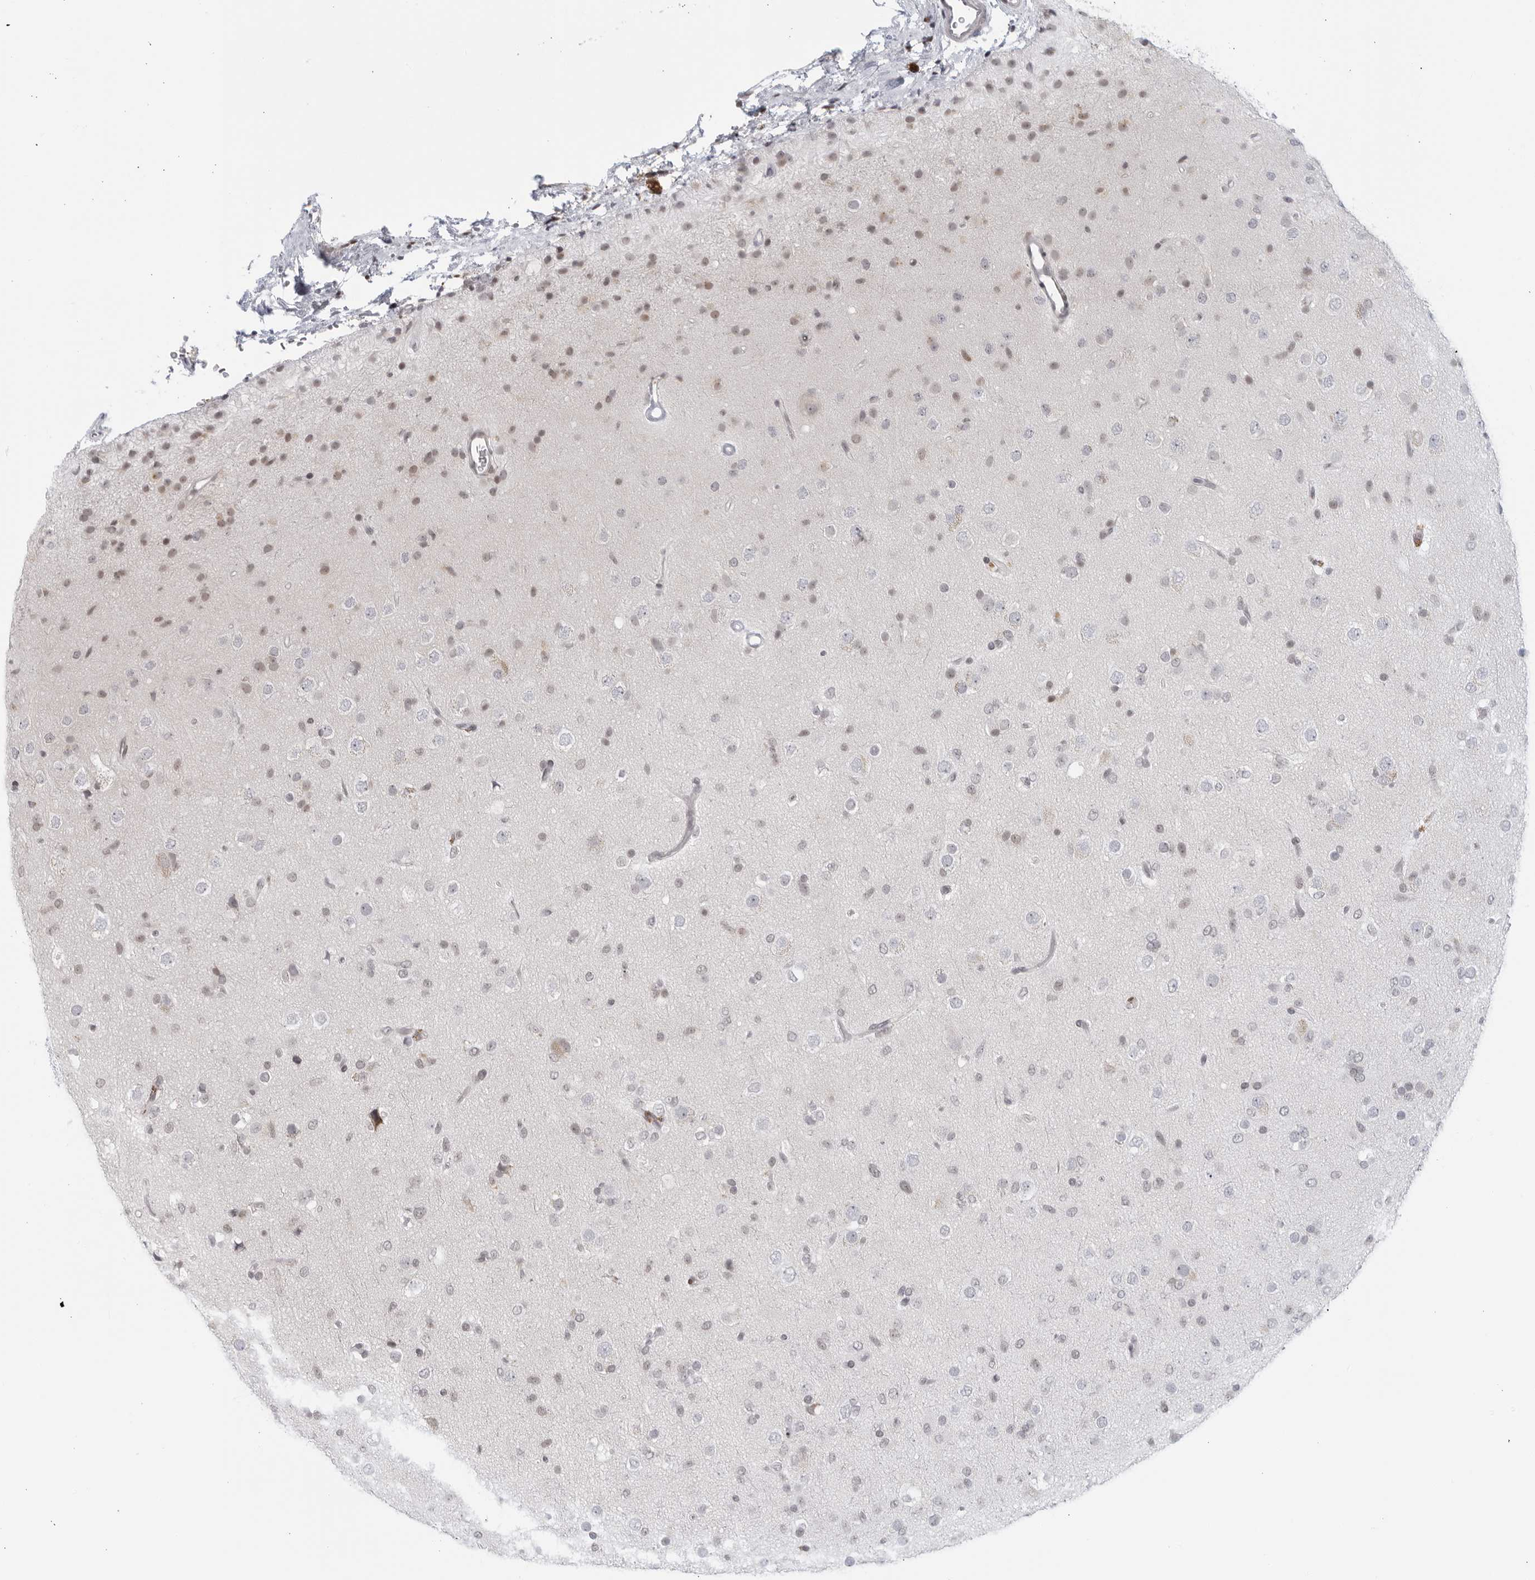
{"staining": {"intensity": "negative", "quantity": "none", "location": "none"}, "tissue": "glioma", "cell_type": "Tumor cells", "image_type": "cancer", "snomed": [{"axis": "morphology", "description": "Glioma, malignant, Low grade"}, {"axis": "topography", "description": "Brain"}], "caption": "Immunohistochemistry of human glioma displays no positivity in tumor cells. The staining is performed using DAB brown chromogen with nuclei counter-stained in using hematoxylin.", "gene": "RAB11FIP3", "patient": {"sex": "male", "age": 65}}